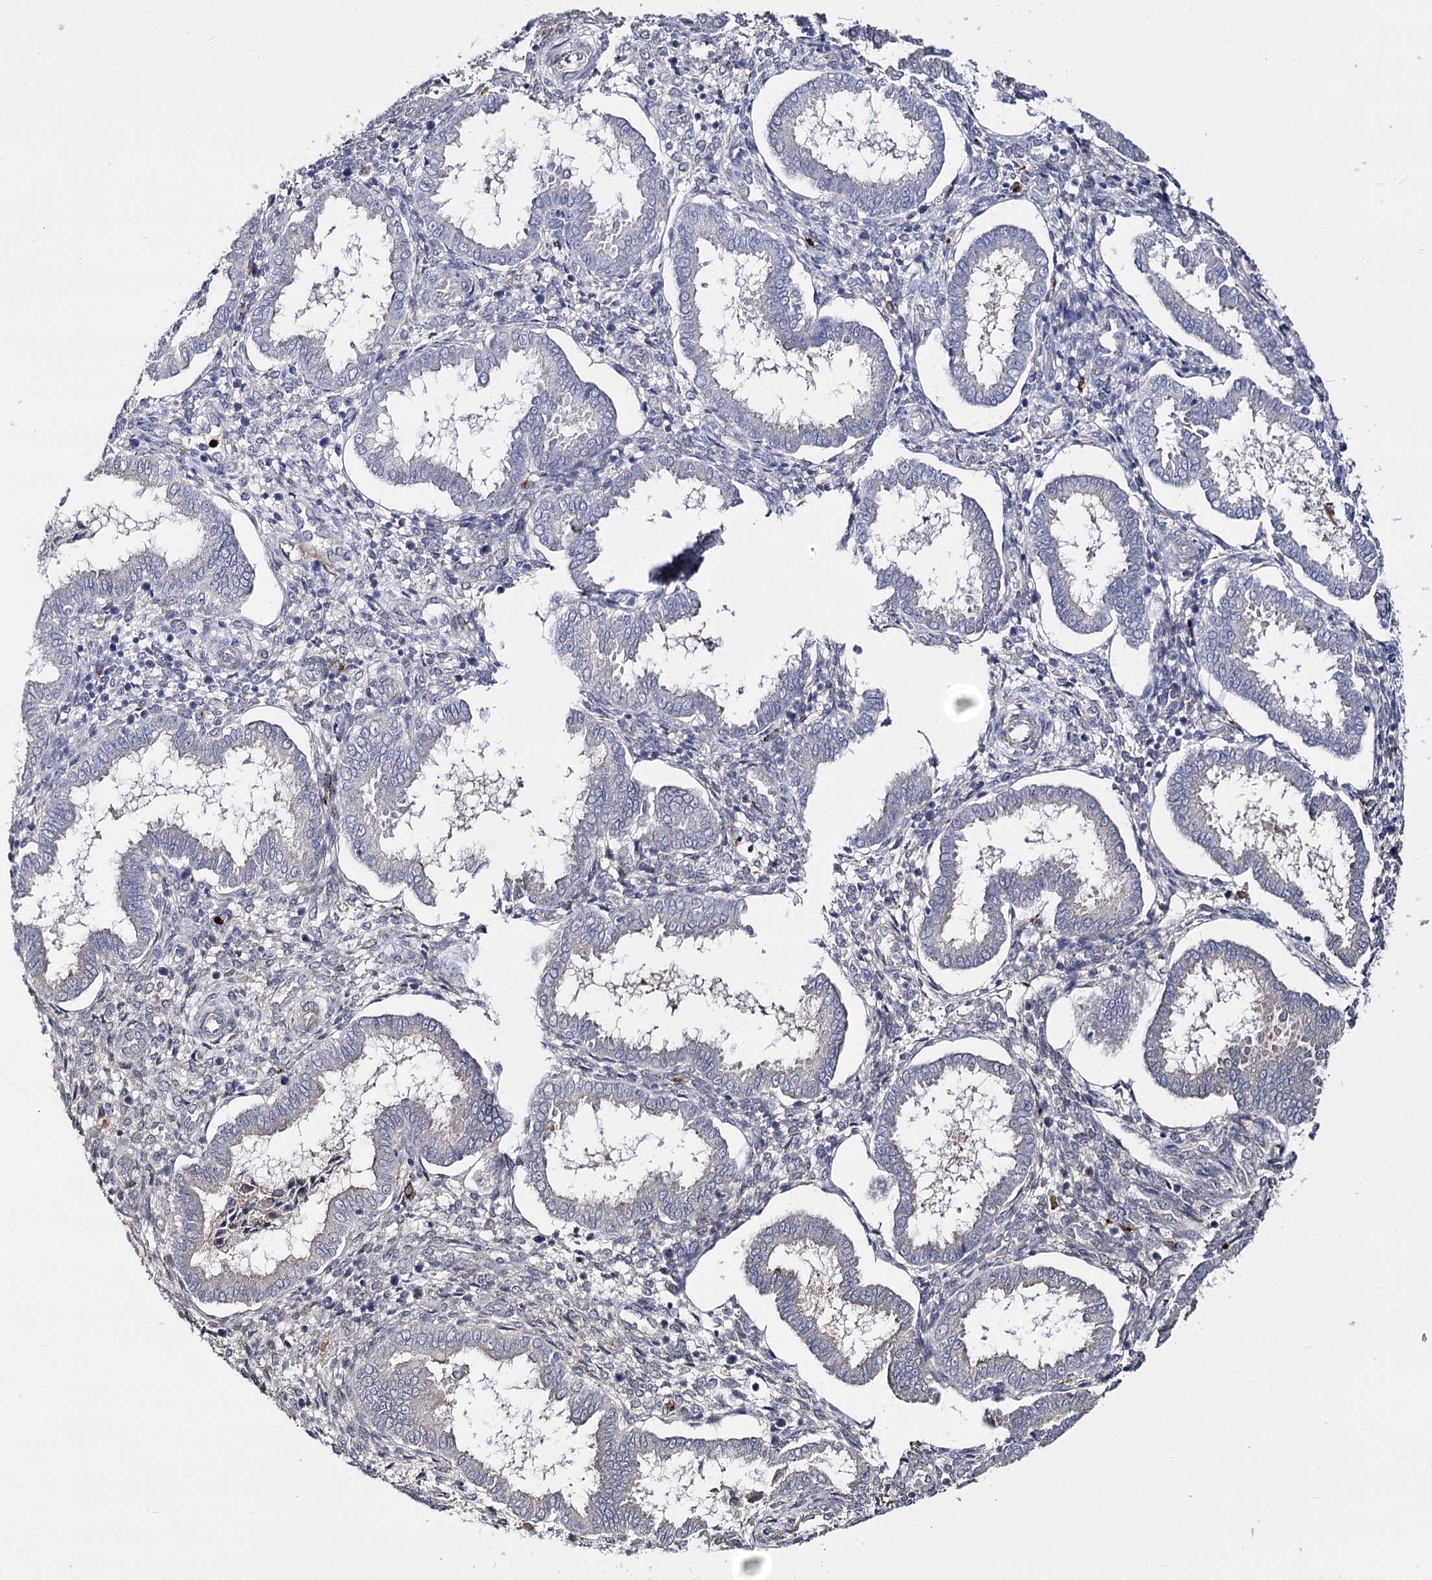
{"staining": {"intensity": "weak", "quantity": "<25%", "location": "cytoplasmic/membranous"}, "tissue": "endometrium", "cell_type": "Cells in endometrial stroma", "image_type": "normal", "snomed": [{"axis": "morphology", "description": "Normal tissue, NOS"}, {"axis": "topography", "description": "Endometrium"}], "caption": "This is an IHC photomicrograph of benign endometrium. There is no positivity in cells in endometrial stroma.", "gene": "MINDY3", "patient": {"sex": "female", "age": 24}}